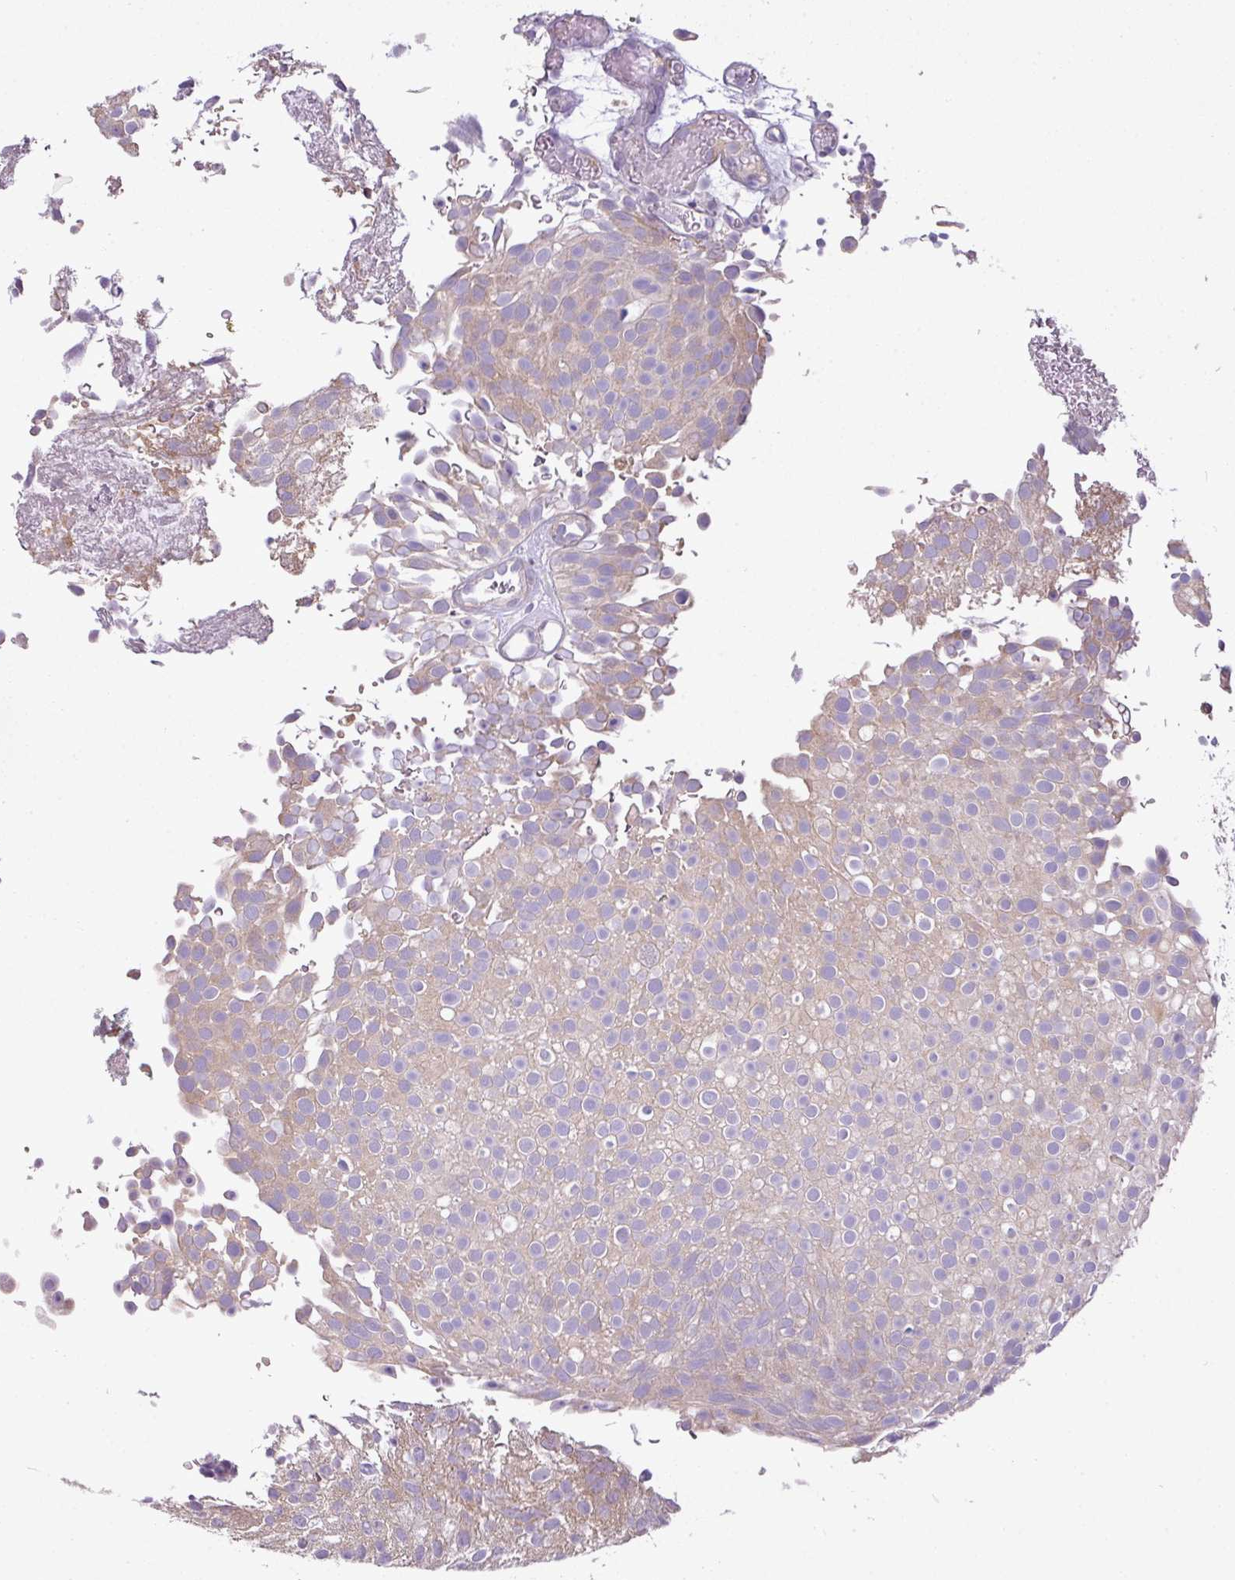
{"staining": {"intensity": "weak", "quantity": "25%-75%", "location": "cytoplasmic/membranous"}, "tissue": "urothelial cancer", "cell_type": "Tumor cells", "image_type": "cancer", "snomed": [{"axis": "morphology", "description": "Urothelial carcinoma, Low grade"}, {"axis": "topography", "description": "Urinary bladder"}], "caption": "Human urothelial cancer stained for a protein (brown) demonstrates weak cytoplasmic/membranous positive staining in approximately 25%-75% of tumor cells.", "gene": "CAMK2B", "patient": {"sex": "male", "age": 78}}